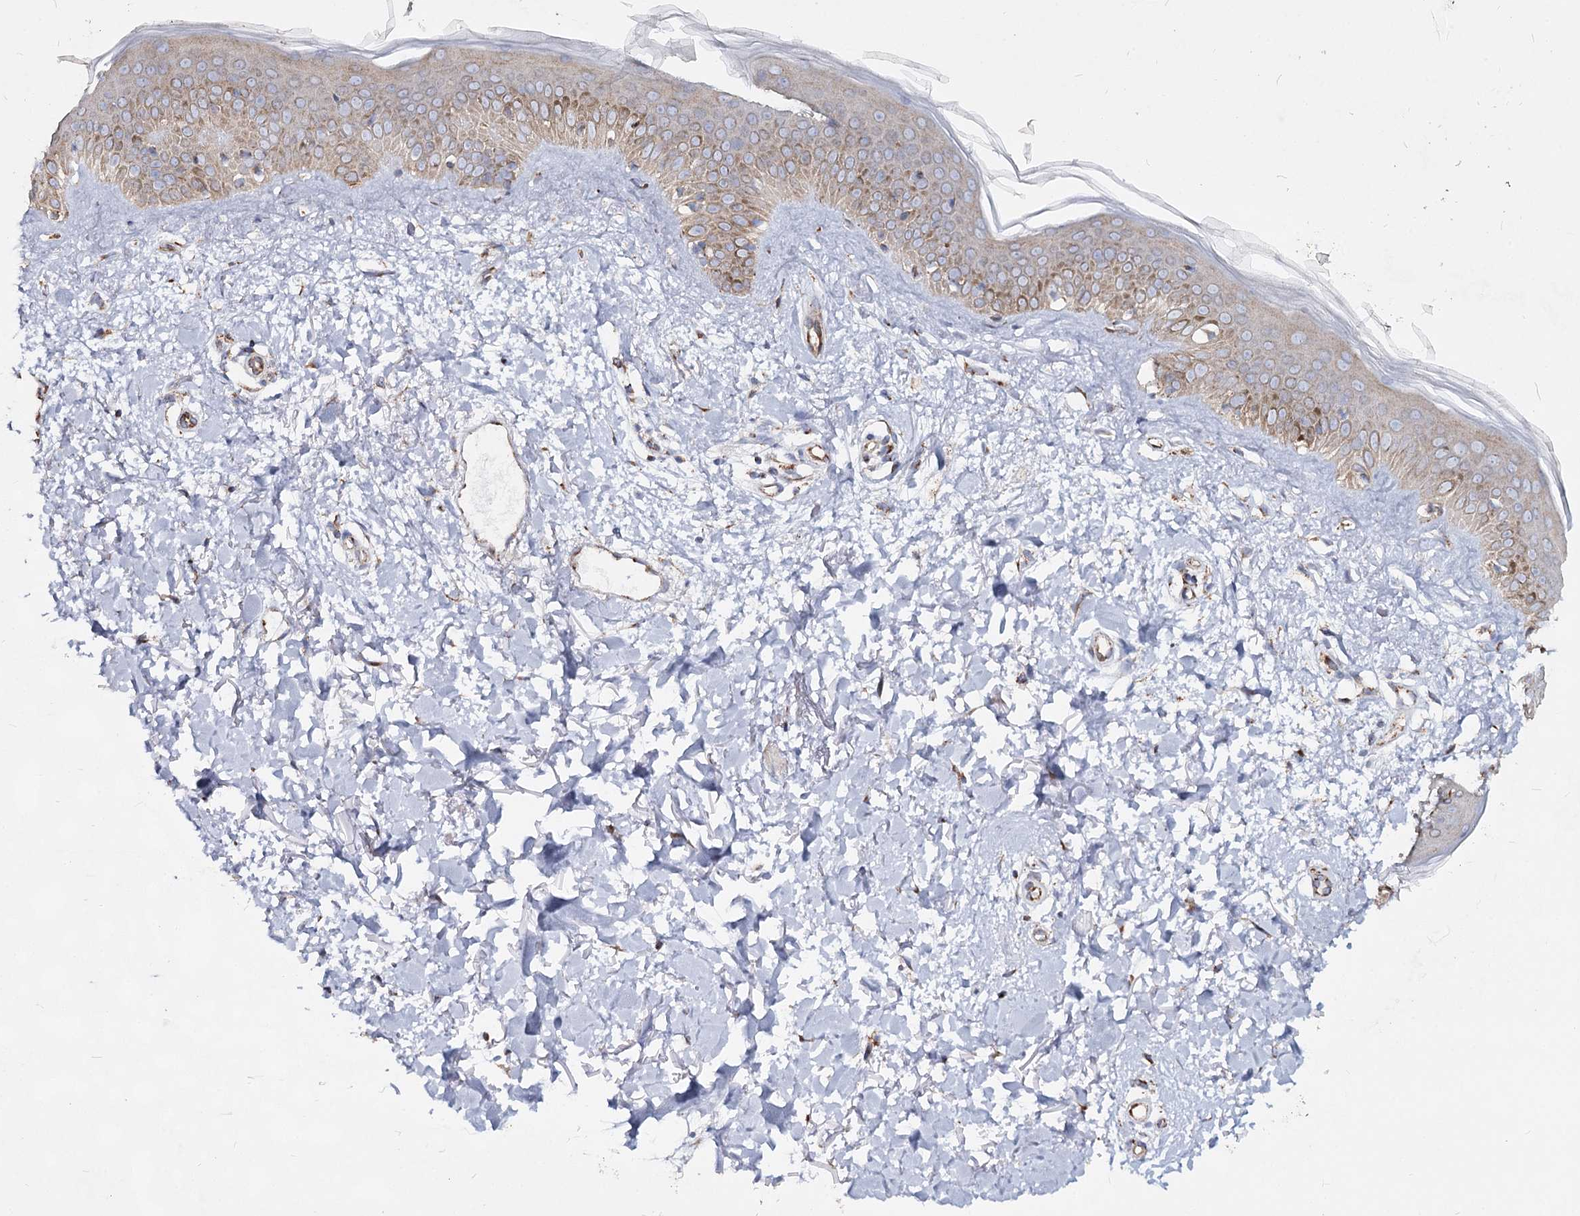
{"staining": {"intensity": "moderate", "quantity": "25%-75%", "location": "cytoplasmic/membranous"}, "tissue": "skin", "cell_type": "Fibroblasts", "image_type": "normal", "snomed": [{"axis": "morphology", "description": "Normal tissue, NOS"}, {"axis": "topography", "description": "Skin"}], "caption": "Human skin stained for a protein (brown) exhibits moderate cytoplasmic/membranous positive expression in about 25%-75% of fibroblasts.", "gene": "CCDC73", "patient": {"sex": "female", "age": 58}}